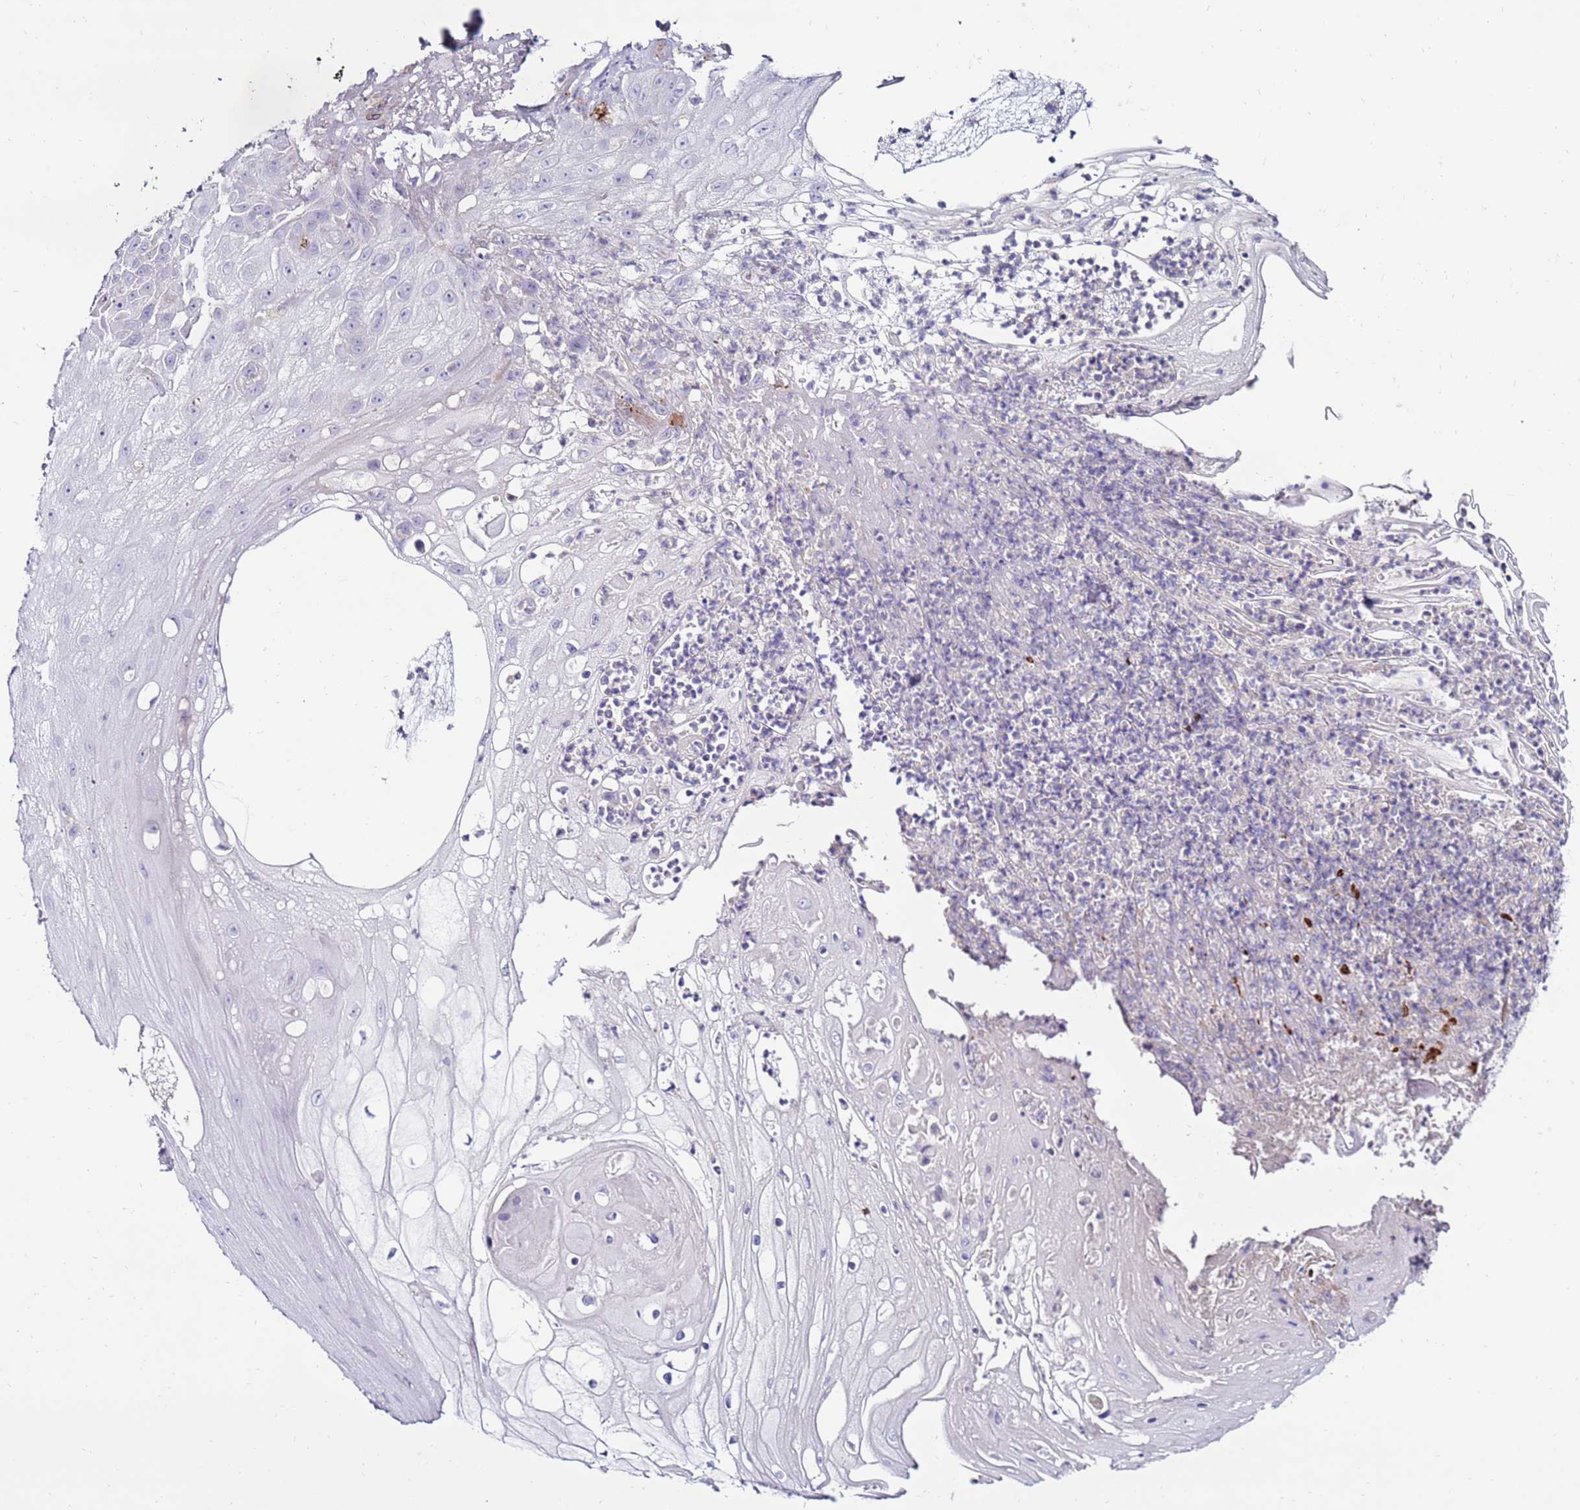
{"staining": {"intensity": "negative", "quantity": "none", "location": "none"}, "tissue": "skin cancer", "cell_type": "Tumor cells", "image_type": "cancer", "snomed": [{"axis": "morphology", "description": "Squamous cell carcinoma, NOS"}, {"axis": "topography", "description": "Skin"}], "caption": "Tumor cells show no significant protein expression in skin squamous cell carcinoma.", "gene": "CLEC4M", "patient": {"sex": "male", "age": 70}}